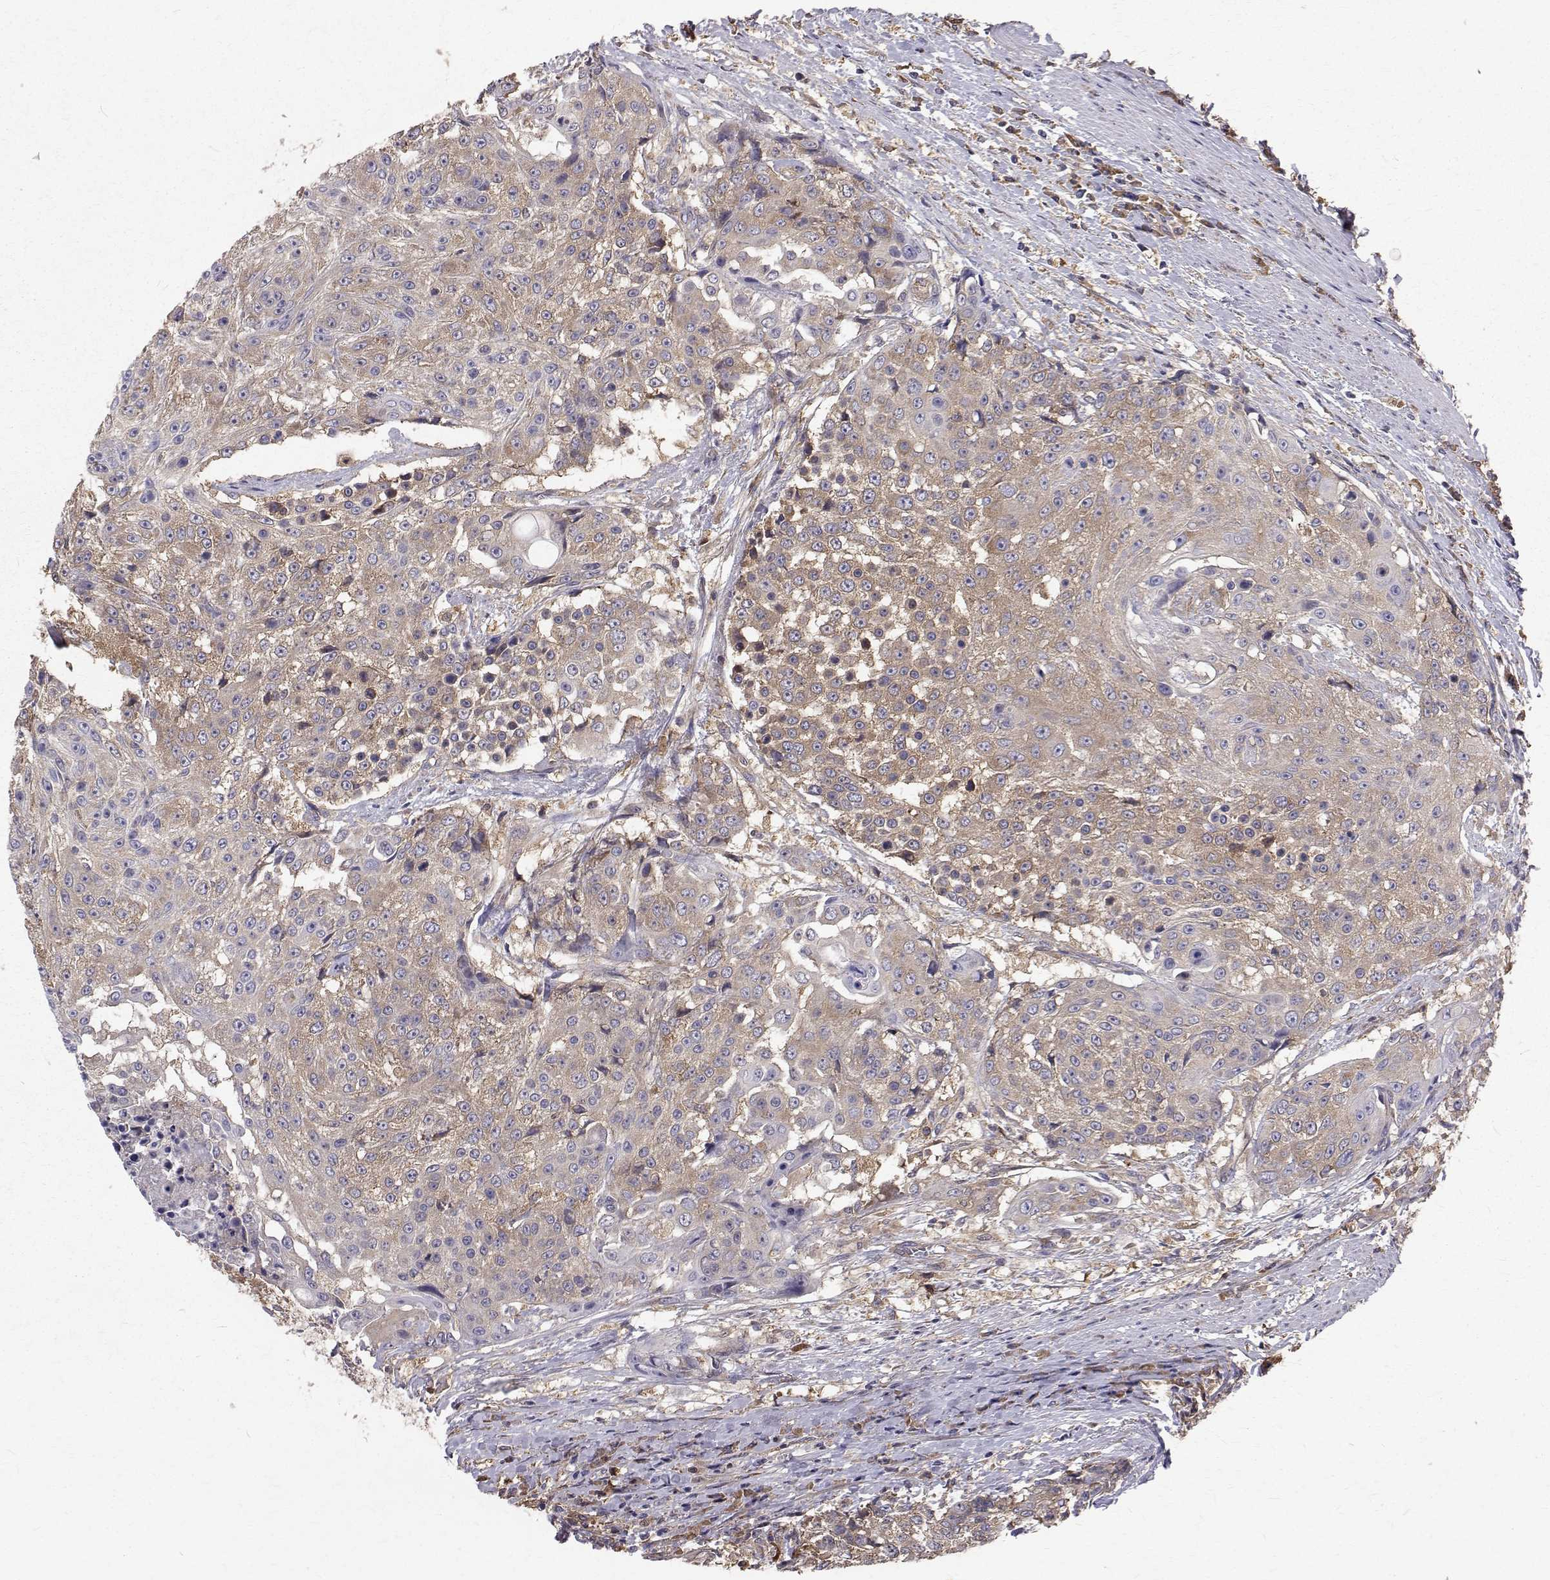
{"staining": {"intensity": "weak", "quantity": ">75%", "location": "cytoplasmic/membranous"}, "tissue": "urothelial cancer", "cell_type": "Tumor cells", "image_type": "cancer", "snomed": [{"axis": "morphology", "description": "Urothelial carcinoma, High grade"}, {"axis": "topography", "description": "Urinary bladder"}], "caption": "The histopathology image shows immunohistochemical staining of urothelial carcinoma (high-grade). There is weak cytoplasmic/membranous positivity is appreciated in approximately >75% of tumor cells.", "gene": "FARSB", "patient": {"sex": "female", "age": 63}}